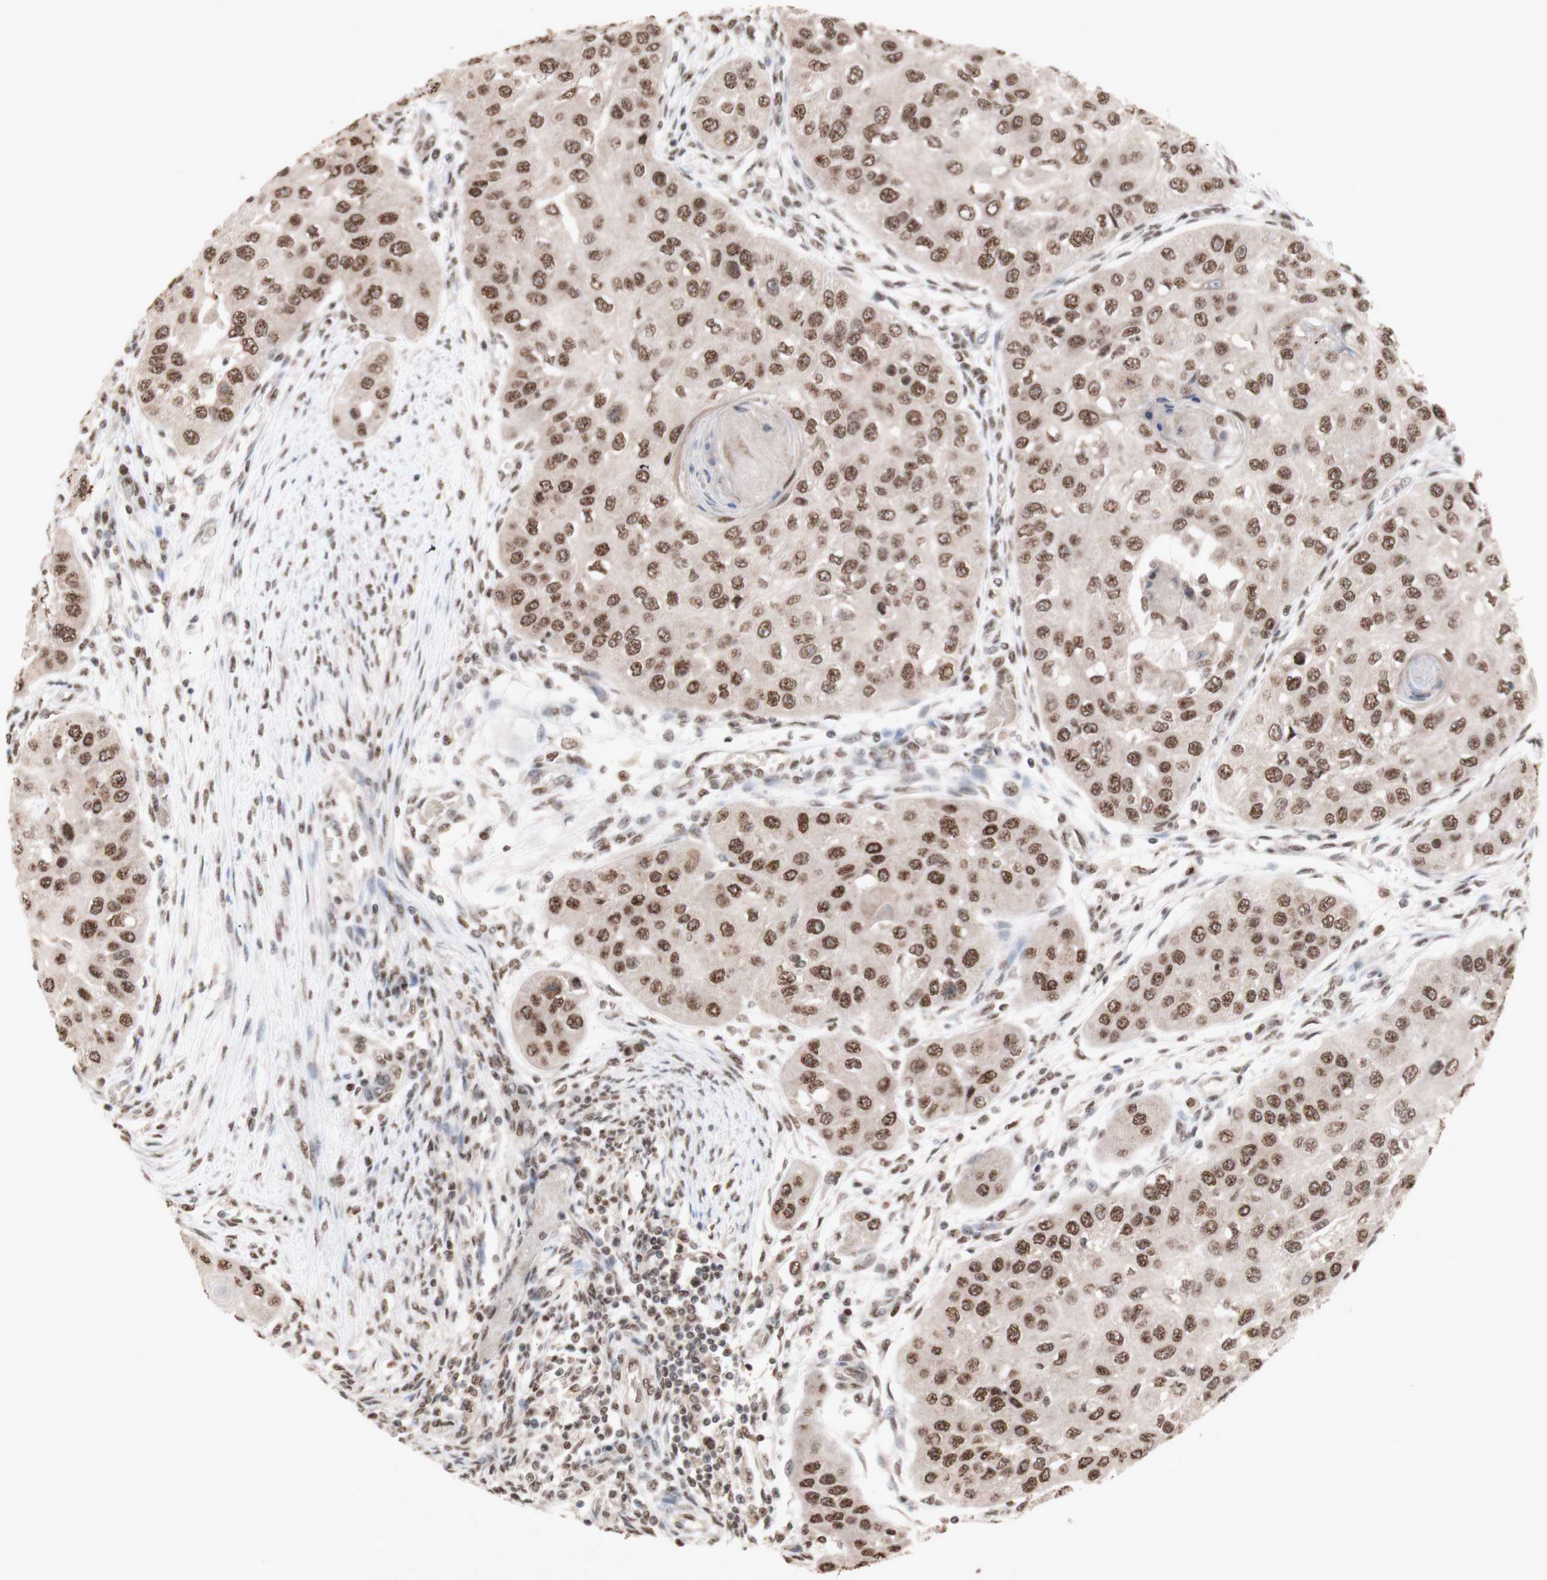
{"staining": {"intensity": "moderate", "quantity": ">75%", "location": "nuclear"}, "tissue": "head and neck cancer", "cell_type": "Tumor cells", "image_type": "cancer", "snomed": [{"axis": "morphology", "description": "Normal tissue, NOS"}, {"axis": "morphology", "description": "Squamous cell carcinoma, NOS"}, {"axis": "topography", "description": "Skeletal muscle"}, {"axis": "topography", "description": "Head-Neck"}], "caption": "Immunohistochemistry of head and neck cancer displays medium levels of moderate nuclear staining in about >75% of tumor cells.", "gene": "SFPQ", "patient": {"sex": "male", "age": 51}}